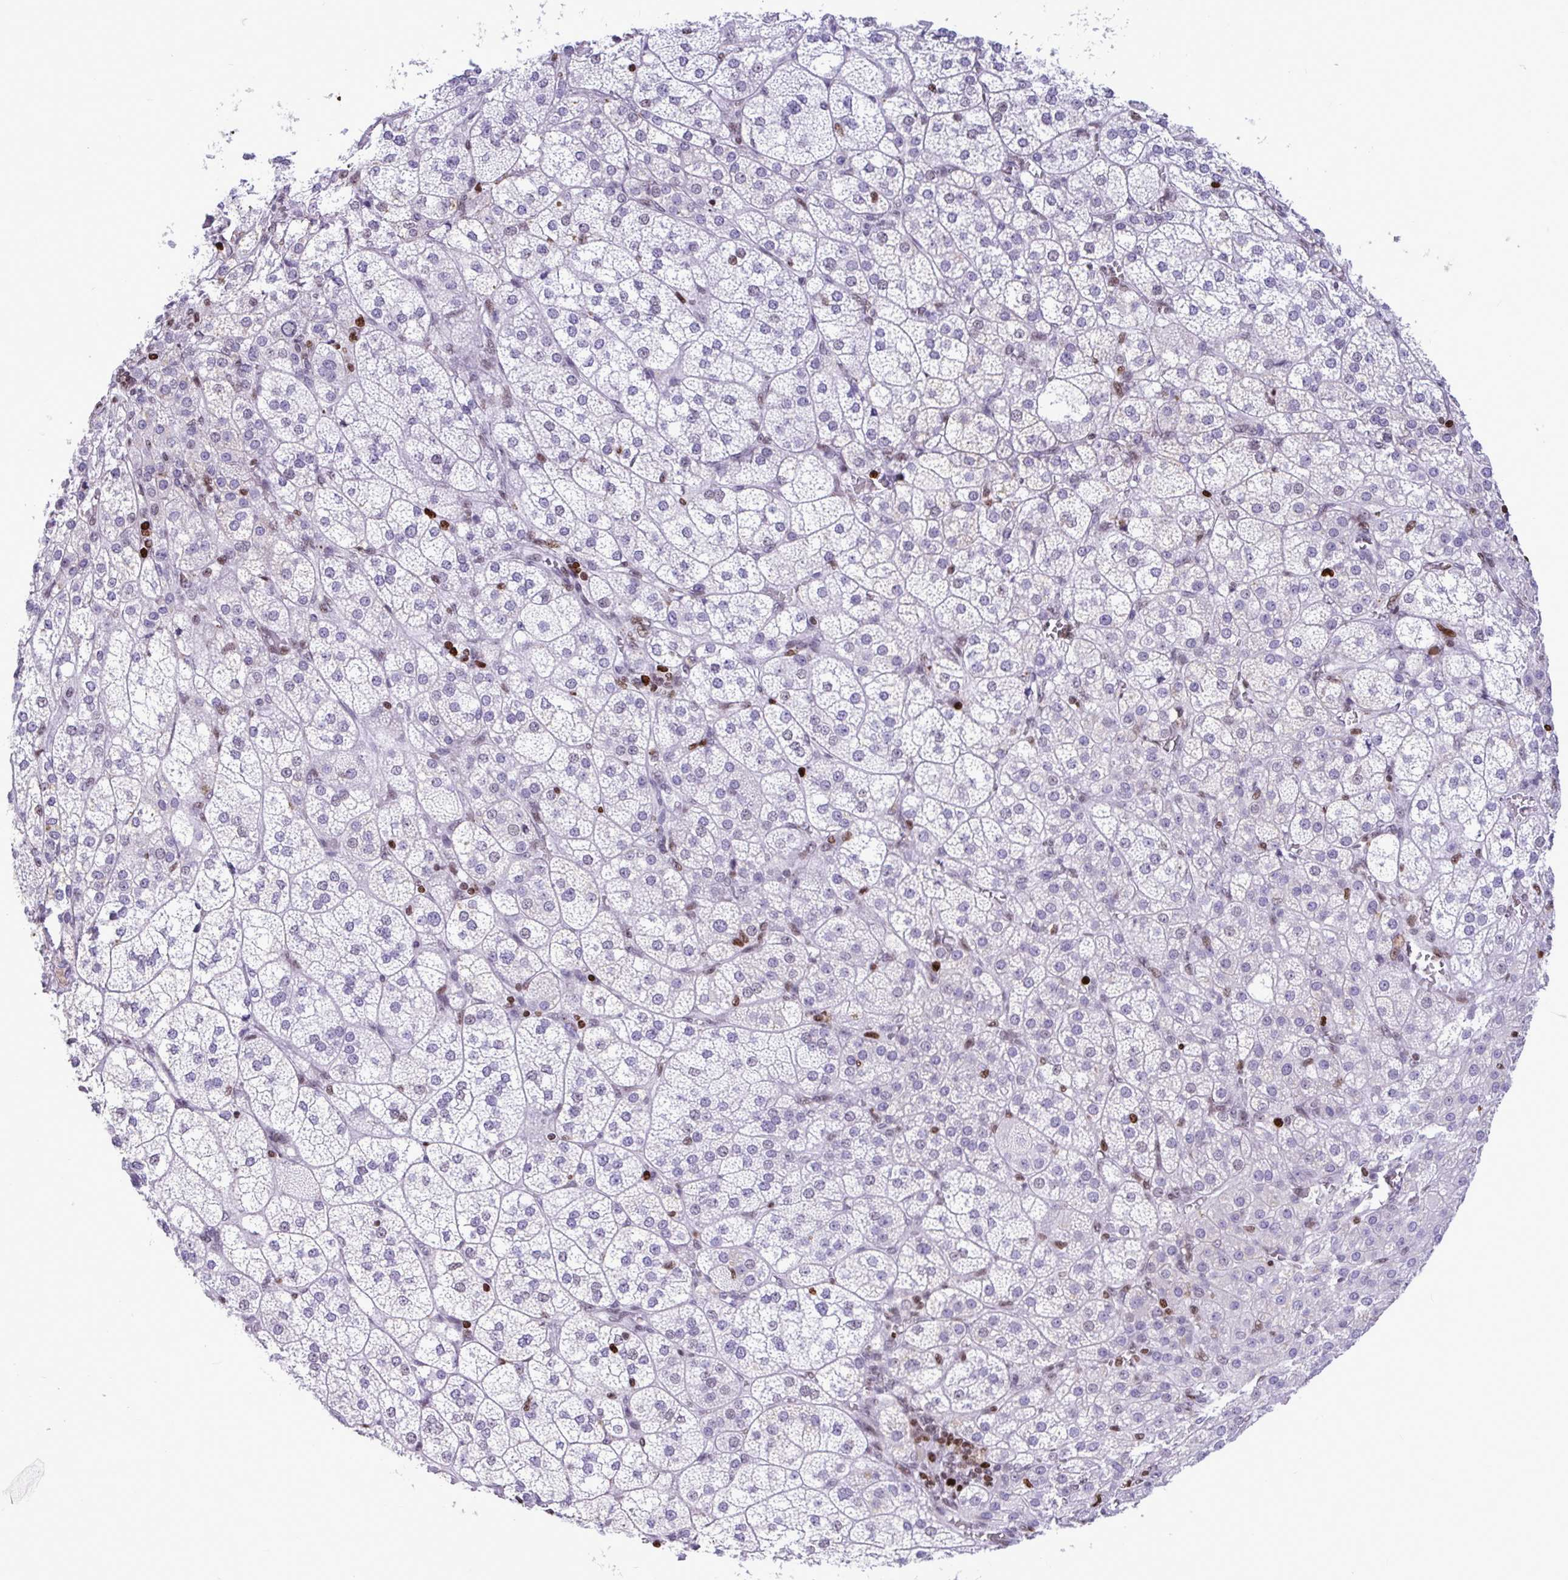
{"staining": {"intensity": "weak", "quantity": "<25%", "location": "nuclear"}, "tissue": "adrenal gland", "cell_type": "Glandular cells", "image_type": "normal", "snomed": [{"axis": "morphology", "description": "Normal tissue, NOS"}, {"axis": "topography", "description": "Adrenal gland"}], "caption": "This is an immunohistochemistry photomicrograph of normal human adrenal gland. There is no staining in glandular cells.", "gene": "HMGB2", "patient": {"sex": "female", "age": 60}}